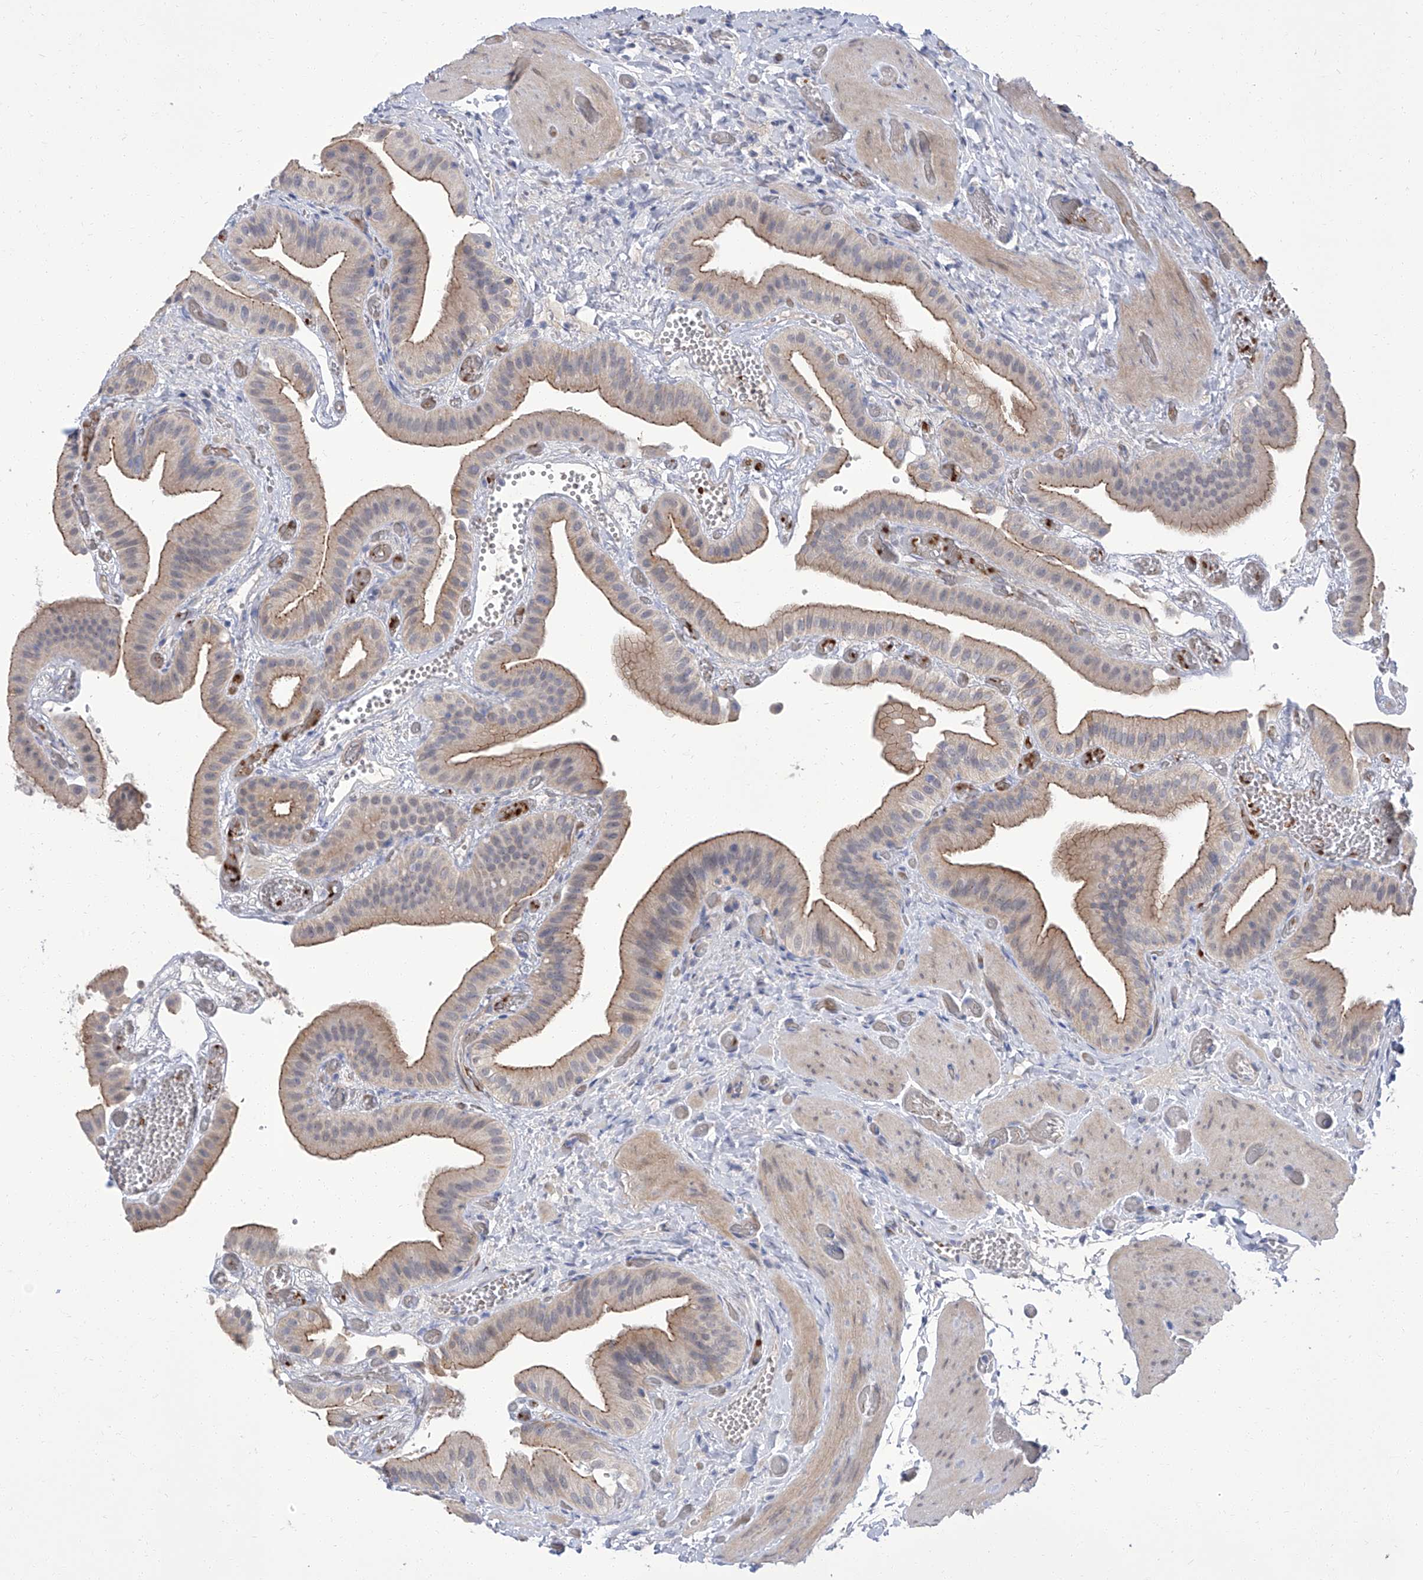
{"staining": {"intensity": "moderate", "quantity": "25%-75%", "location": "cytoplasmic/membranous"}, "tissue": "gallbladder", "cell_type": "Glandular cells", "image_type": "normal", "snomed": [{"axis": "morphology", "description": "Normal tissue, NOS"}, {"axis": "topography", "description": "Gallbladder"}], "caption": "Gallbladder was stained to show a protein in brown. There is medium levels of moderate cytoplasmic/membranous positivity in about 25%-75% of glandular cells. The staining was performed using DAB to visualize the protein expression in brown, while the nuclei were stained in blue with hematoxylin (Magnification: 20x).", "gene": "PARD3", "patient": {"sex": "female", "age": 64}}